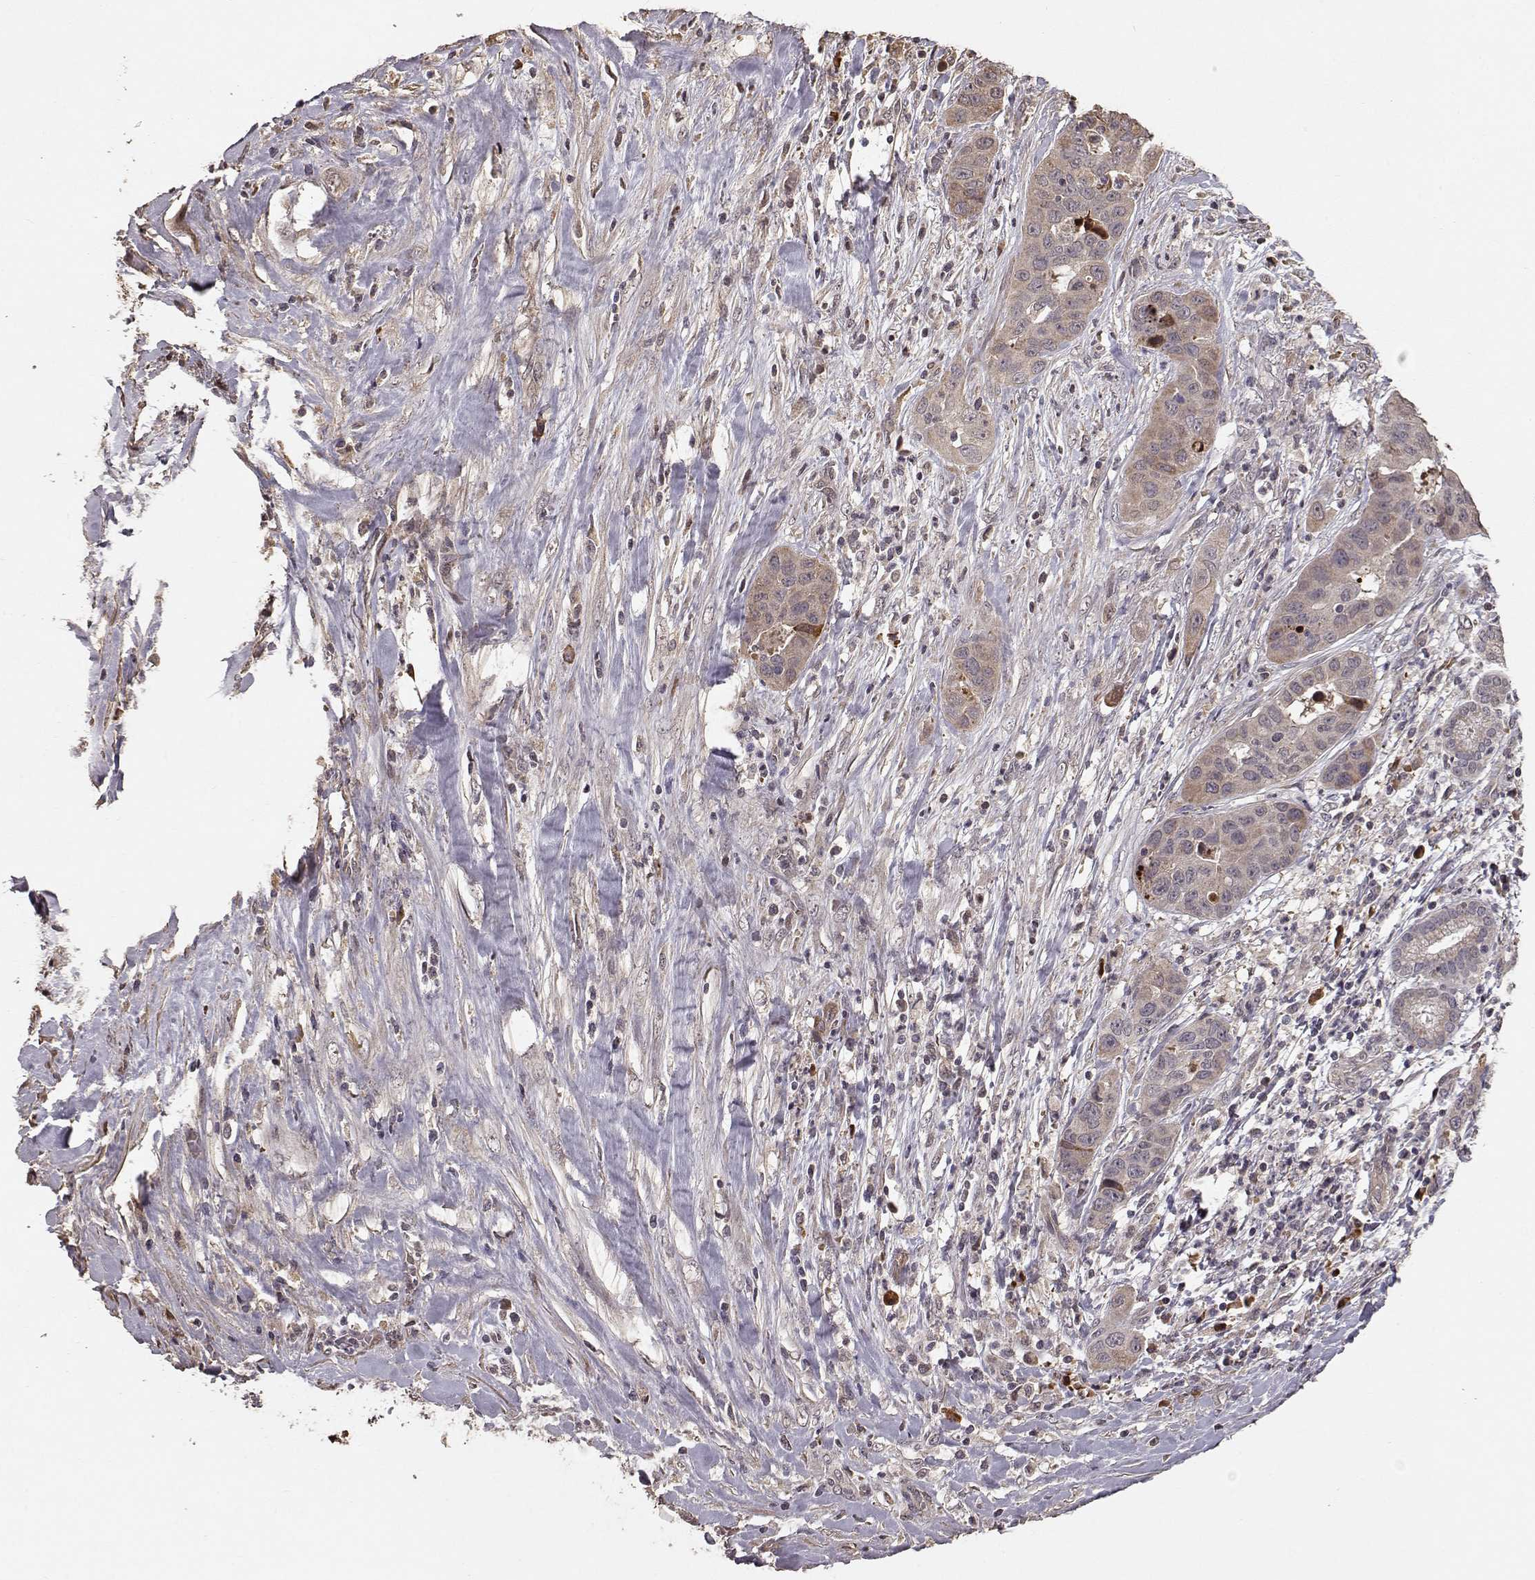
{"staining": {"intensity": "weak", "quantity": ">75%", "location": "cytoplasmic/membranous"}, "tissue": "liver cancer", "cell_type": "Tumor cells", "image_type": "cancer", "snomed": [{"axis": "morphology", "description": "Cholangiocarcinoma"}, {"axis": "topography", "description": "Liver"}], "caption": "Weak cytoplasmic/membranous staining is identified in approximately >75% of tumor cells in liver cancer.", "gene": "USP15", "patient": {"sex": "female", "age": 52}}